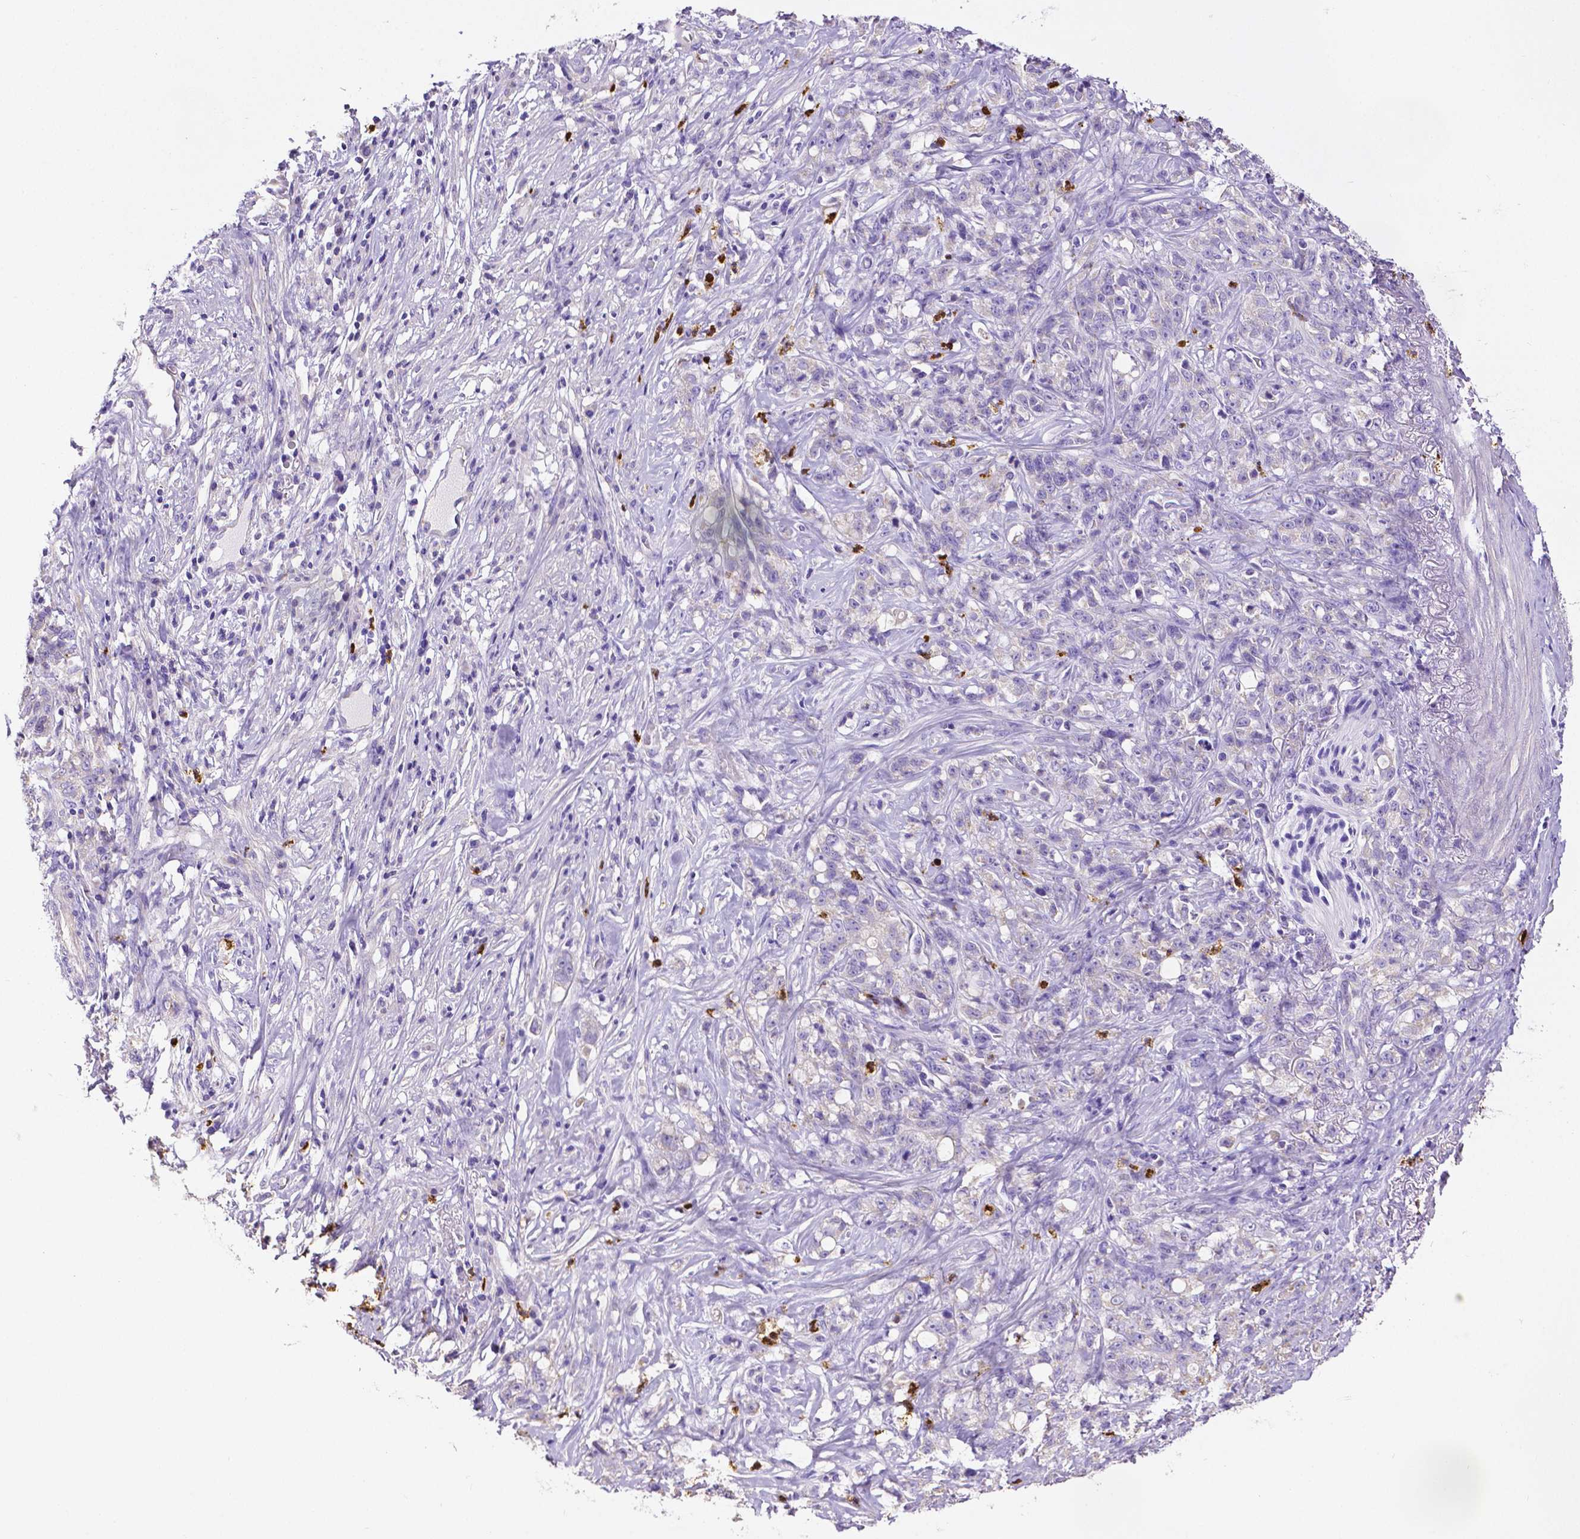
{"staining": {"intensity": "negative", "quantity": "none", "location": "none"}, "tissue": "stomach cancer", "cell_type": "Tumor cells", "image_type": "cancer", "snomed": [{"axis": "morphology", "description": "Adenocarcinoma, NOS"}, {"axis": "topography", "description": "Stomach, lower"}], "caption": "IHC of stomach adenocarcinoma displays no positivity in tumor cells.", "gene": "MMP9", "patient": {"sex": "male", "age": 88}}